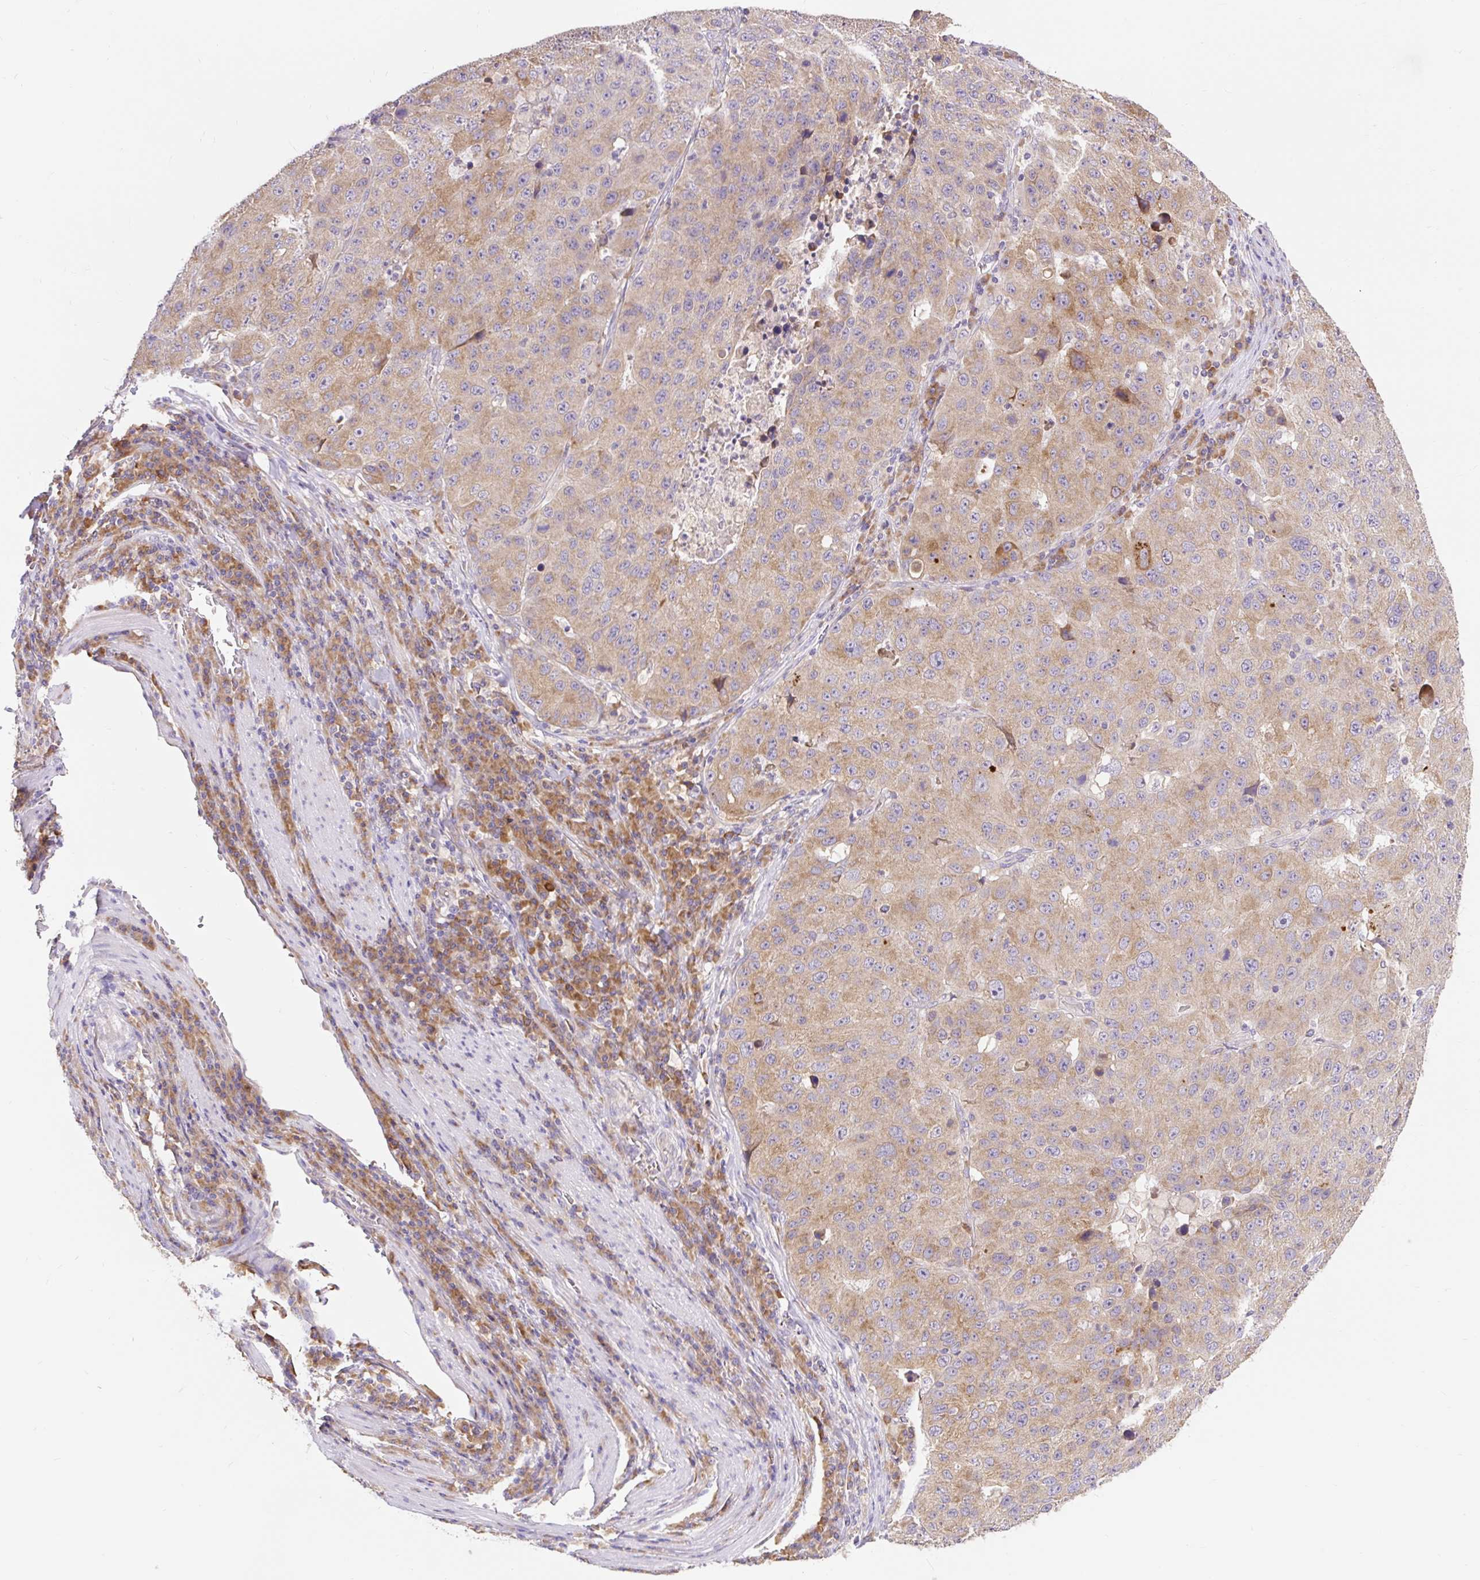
{"staining": {"intensity": "moderate", "quantity": ">75%", "location": "cytoplasmic/membranous"}, "tissue": "stomach cancer", "cell_type": "Tumor cells", "image_type": "cancer", "snomed": [{"axis": "morphology", "description": "Adenocarcinoma, NOS"}, {"axis": "topography", "description": "Stomach"}], "caption": "A histopathology image showing moderate cytoplasmic/membranous expression in about >75% of tumor cells in stomach adenocarcinoma, as visualized by brown immunohistochemical staining.", "gene": "SEC63", "patient": {"sex": "male", "age": 71}}